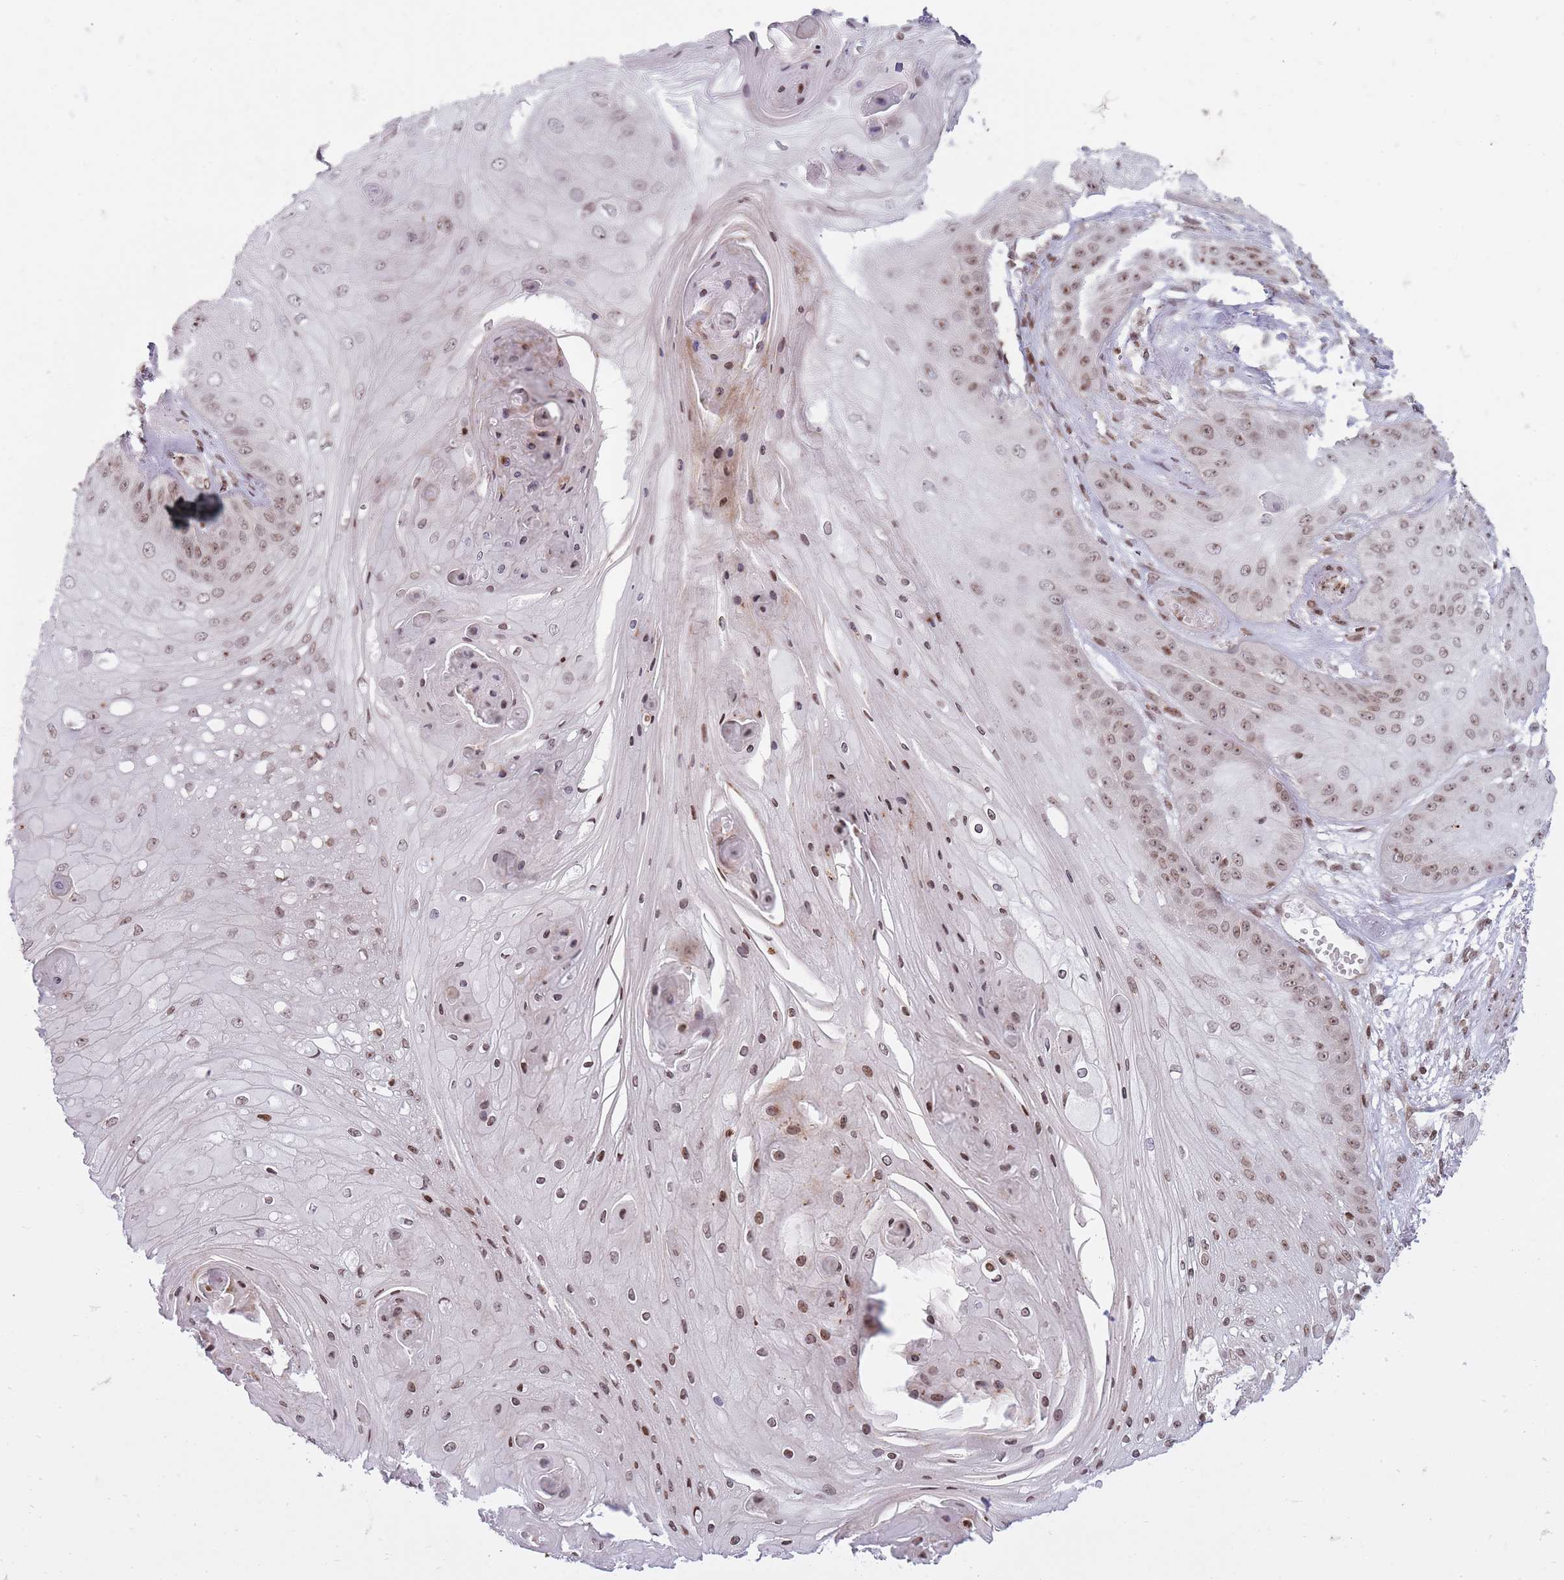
{"staining": {"intensity": "weak", "quantity": "25%-75%", "location": "nuclear"}, "tissue": "skin cancer", "cell_type": "Tumor cells", "image_type": "cancer", "snomed": [{"axis": "morphology", "description": "Squamous cell carcinoma, NOS"}, {"axis": "topography", "description": "Skin"}], "caption": "Human skin cancer (squamous cell carcinoma) stained with a protein marker reveals weak staining in tumor cells.", "gene": "TMC6", "patient": {"sex": "male", "age": 70}}